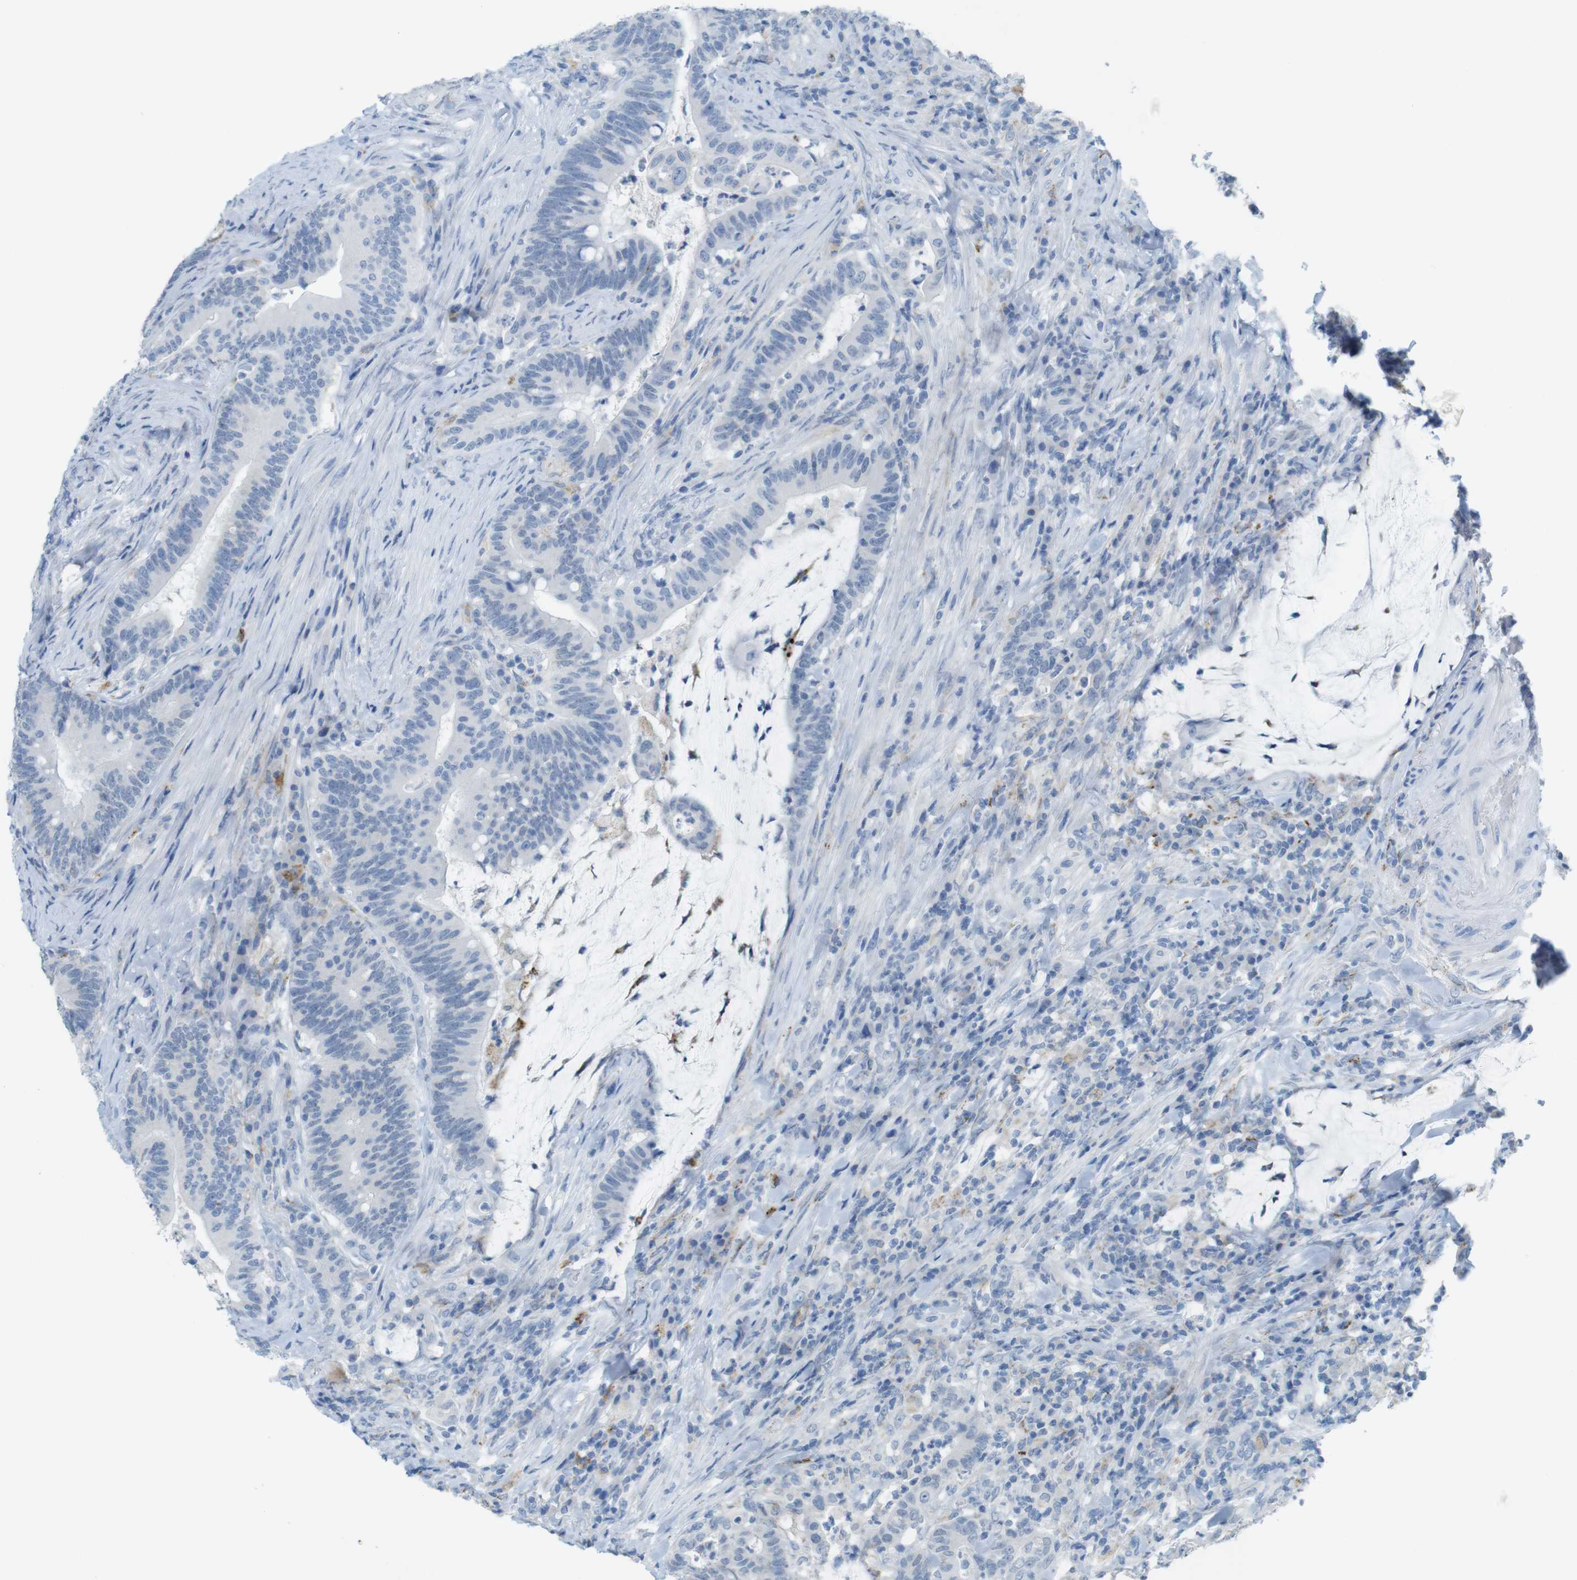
{"staining": {"intensity": "negative", "quantity": "none", "location": "none"}, "tissue": "colorectal cancer", "cell_type": "Tumor cells", "image_type": "cancer", "snomed": [{"axis": "morphology", "description": "Normal tissue, NOS"}, {"axis": "morphology", "description": "Adenocarcinoma, NOS"}, {"axis": "topography", "description": "Colon"}], "caption": "IHC of colorectal cancer (adenocarcinoma) displays no positivity in tumor cells.", "gene": "YIPF1", "patient": {"sex": "female", "age": 66}}